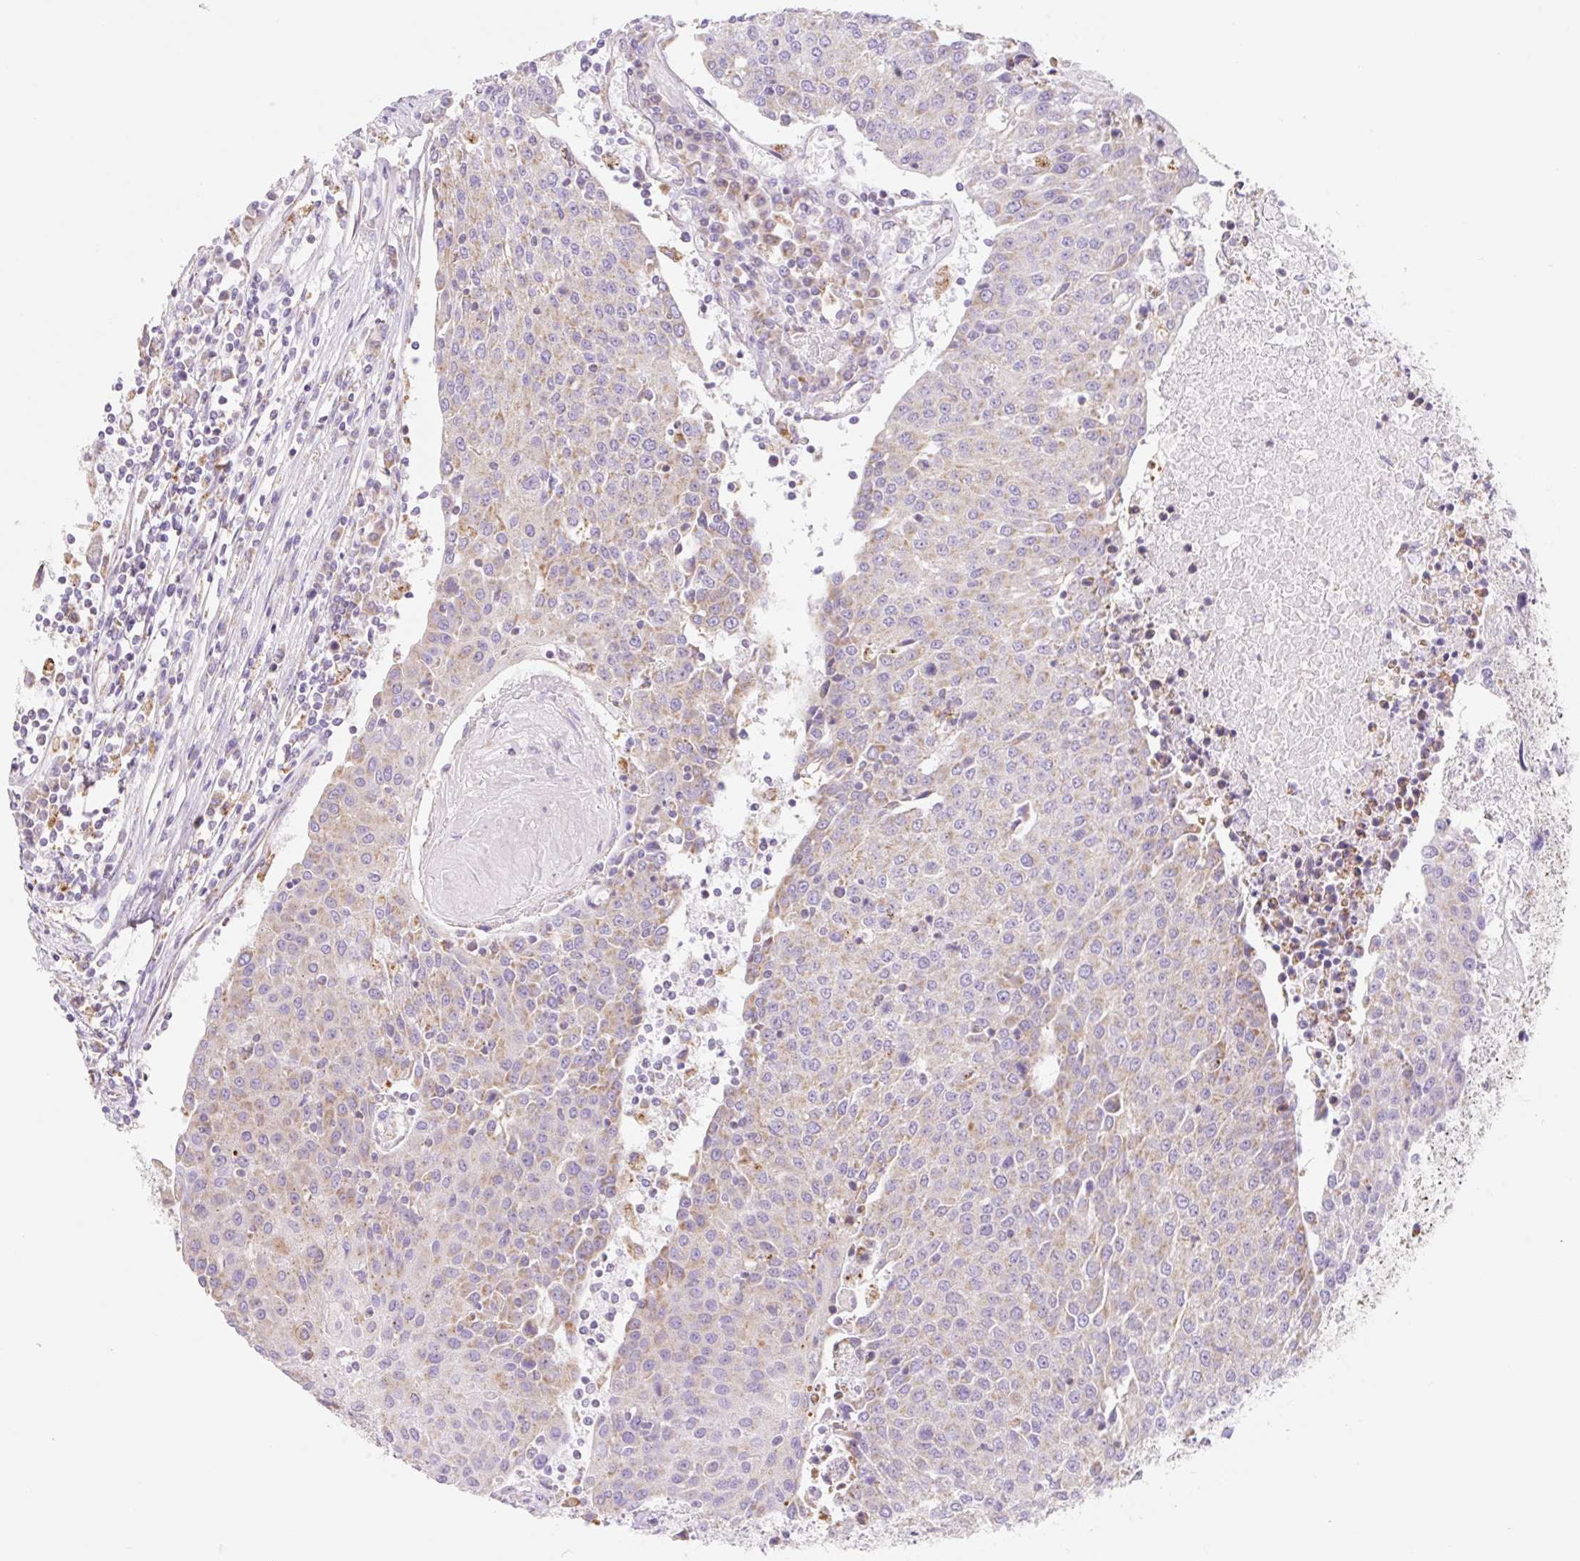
{"staining": {"intensity": "weak", "quantity": "<25%", "location": "cytoplasmic/membranous"}, "tissue": "urothelial cancer", "cell_type": "Tumor cells", "image_type": "cancer", "snomed": [{"axis": "morphology", "description": "Urothelial carcinoma, High grade"}, {"axis": "topography", "description": "Urinary bladder"}], "caption": "Urothelial cancer was stained to show a protein in brown. There is no significant positivity in tumor cells.", "gene": "CLEC3A", "patient": {"sex": "female", "age": 85}}